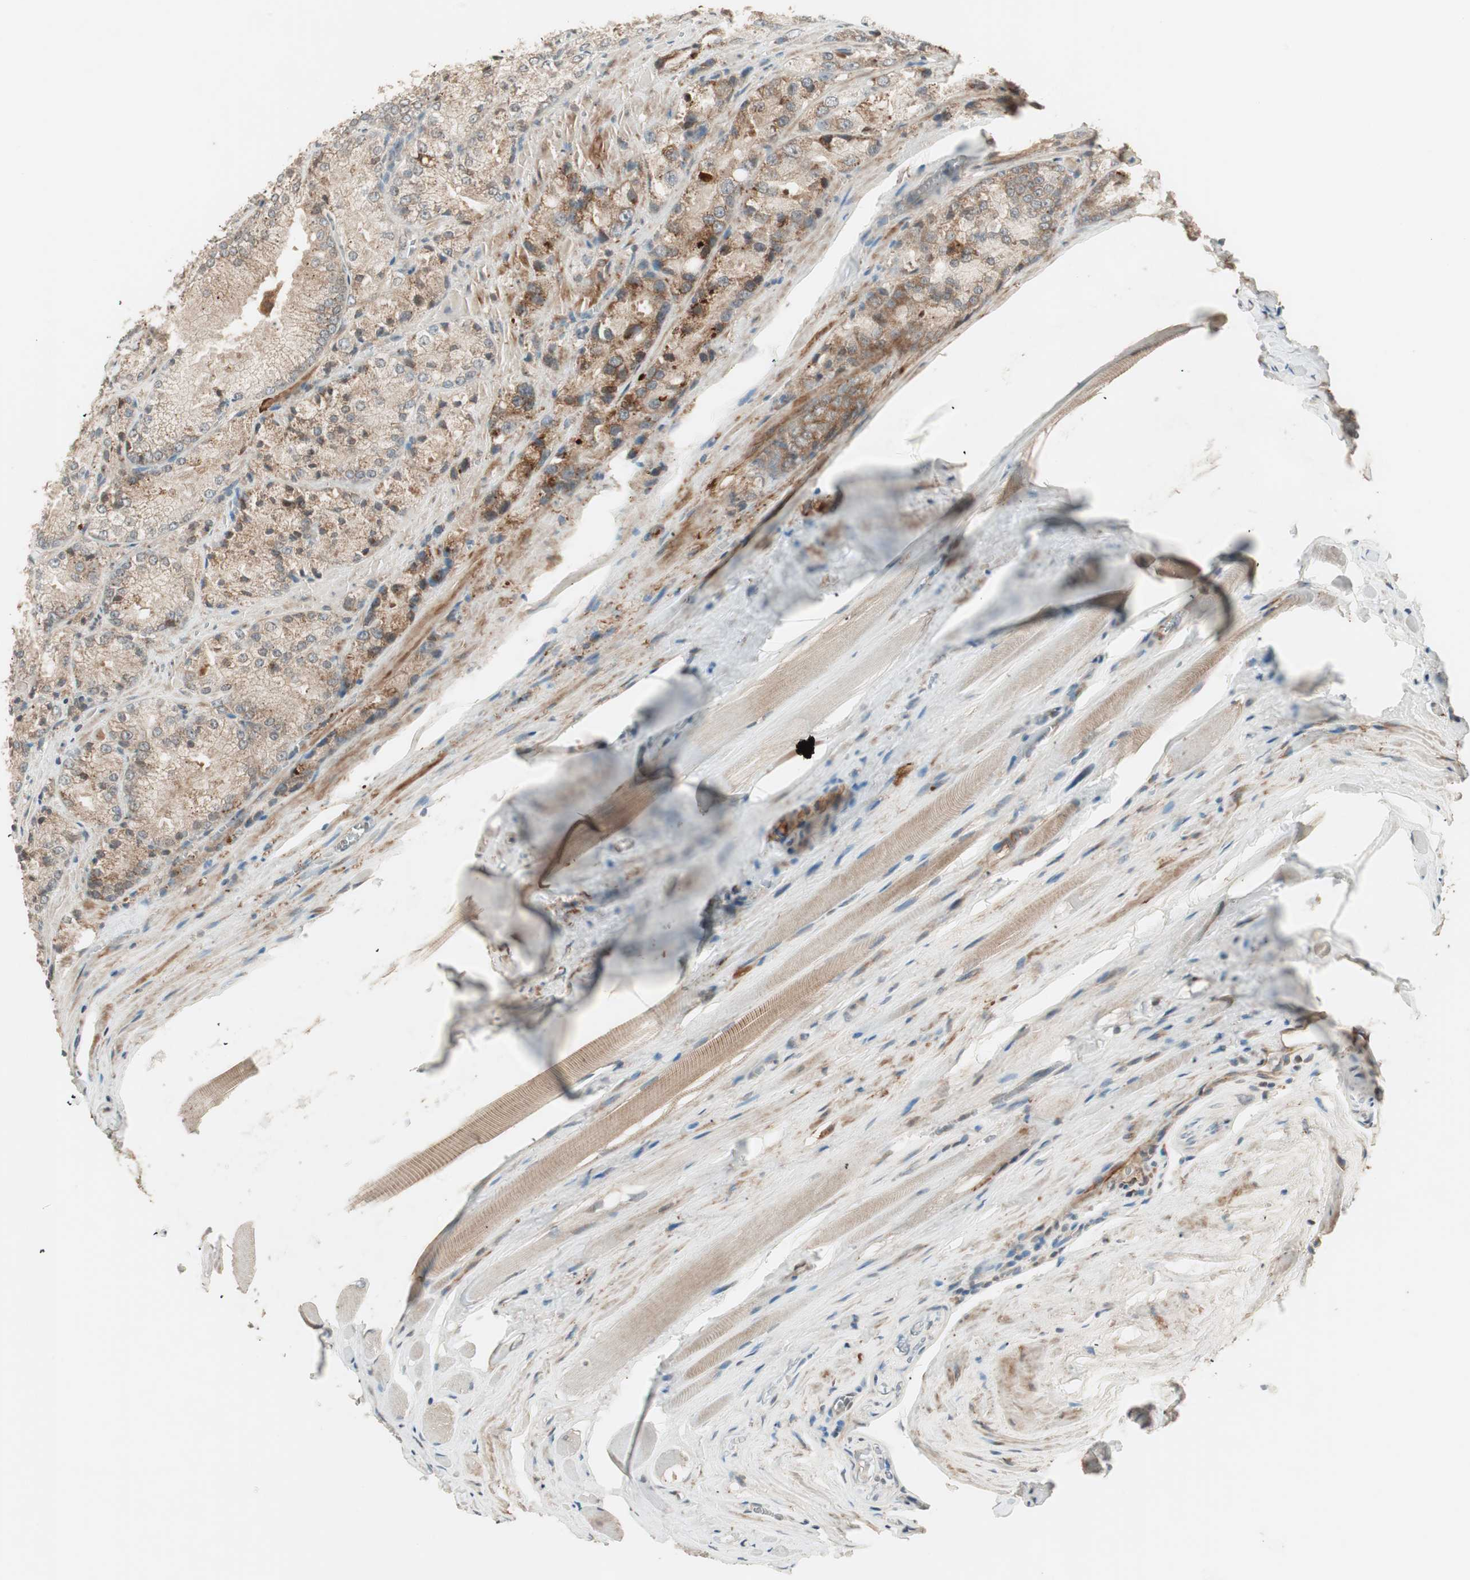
{"staining": {"intensity": "moderate", "quantity": ">75%", "location": "cytoplasmic/membranous"}, "tissue": "prostate cancer", "cell_type": "Tumor cells", "image_type": "cancer", "snomed": [{"axis": "morphology", "description": "Adenocarcinoma, Low grade"}, {"axis": "topography", "description": "Prostate"}], "caption": "Immunohistochemical staining of prostate cancer displays moderate cytoplasmic/membranous protein positivity in about >75% of tumor cells. (brown staining indicates protein expression, while blue staining denotes nuclei).", "gene": "SFRP1", "patient": {"sex": "male", "age": 64}}